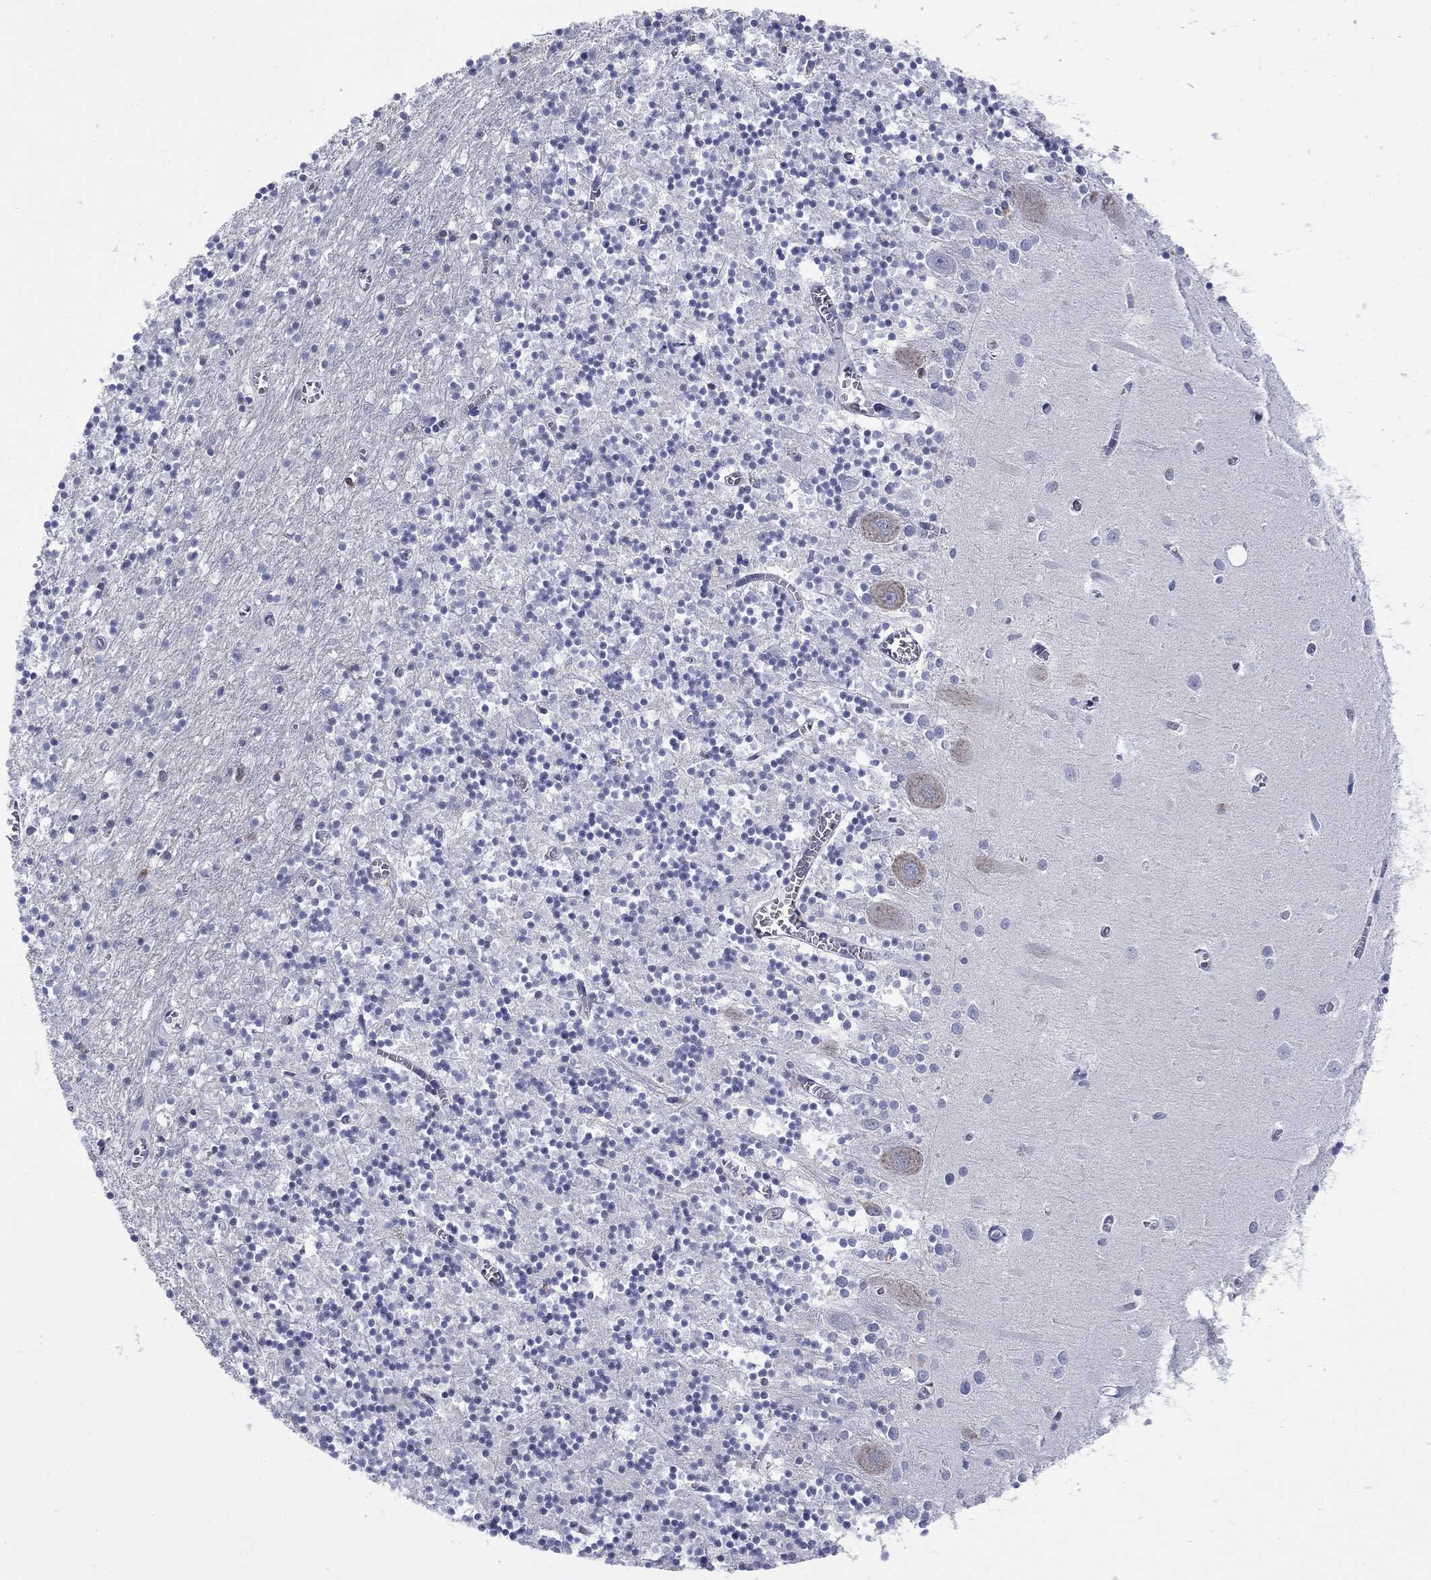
{"staining": {"intensity": "weak", "quantity": "<25%", "location": "cytoplasmic/membranous"}, "tissue": "cerebellum", "cell_type": "Cells in granular layer", "image_type": "normal", "snomed": [{"axis": "morphology", "description": "Normal tissue, NOS"}, {"axis": "topography", "description": "Cerebellum"}], "caption": "Benign cerebellum was stained to show a protein in brown. There is no significant staining in cells in granular layer. (Stains: DAB immunohistochemistry (IHC) with hematoxylin counter stain, Microscopy: brightfield microscopy at high magnification).", "gene": "ECEL1", "patient": {"sex": "female", "age": 64}}